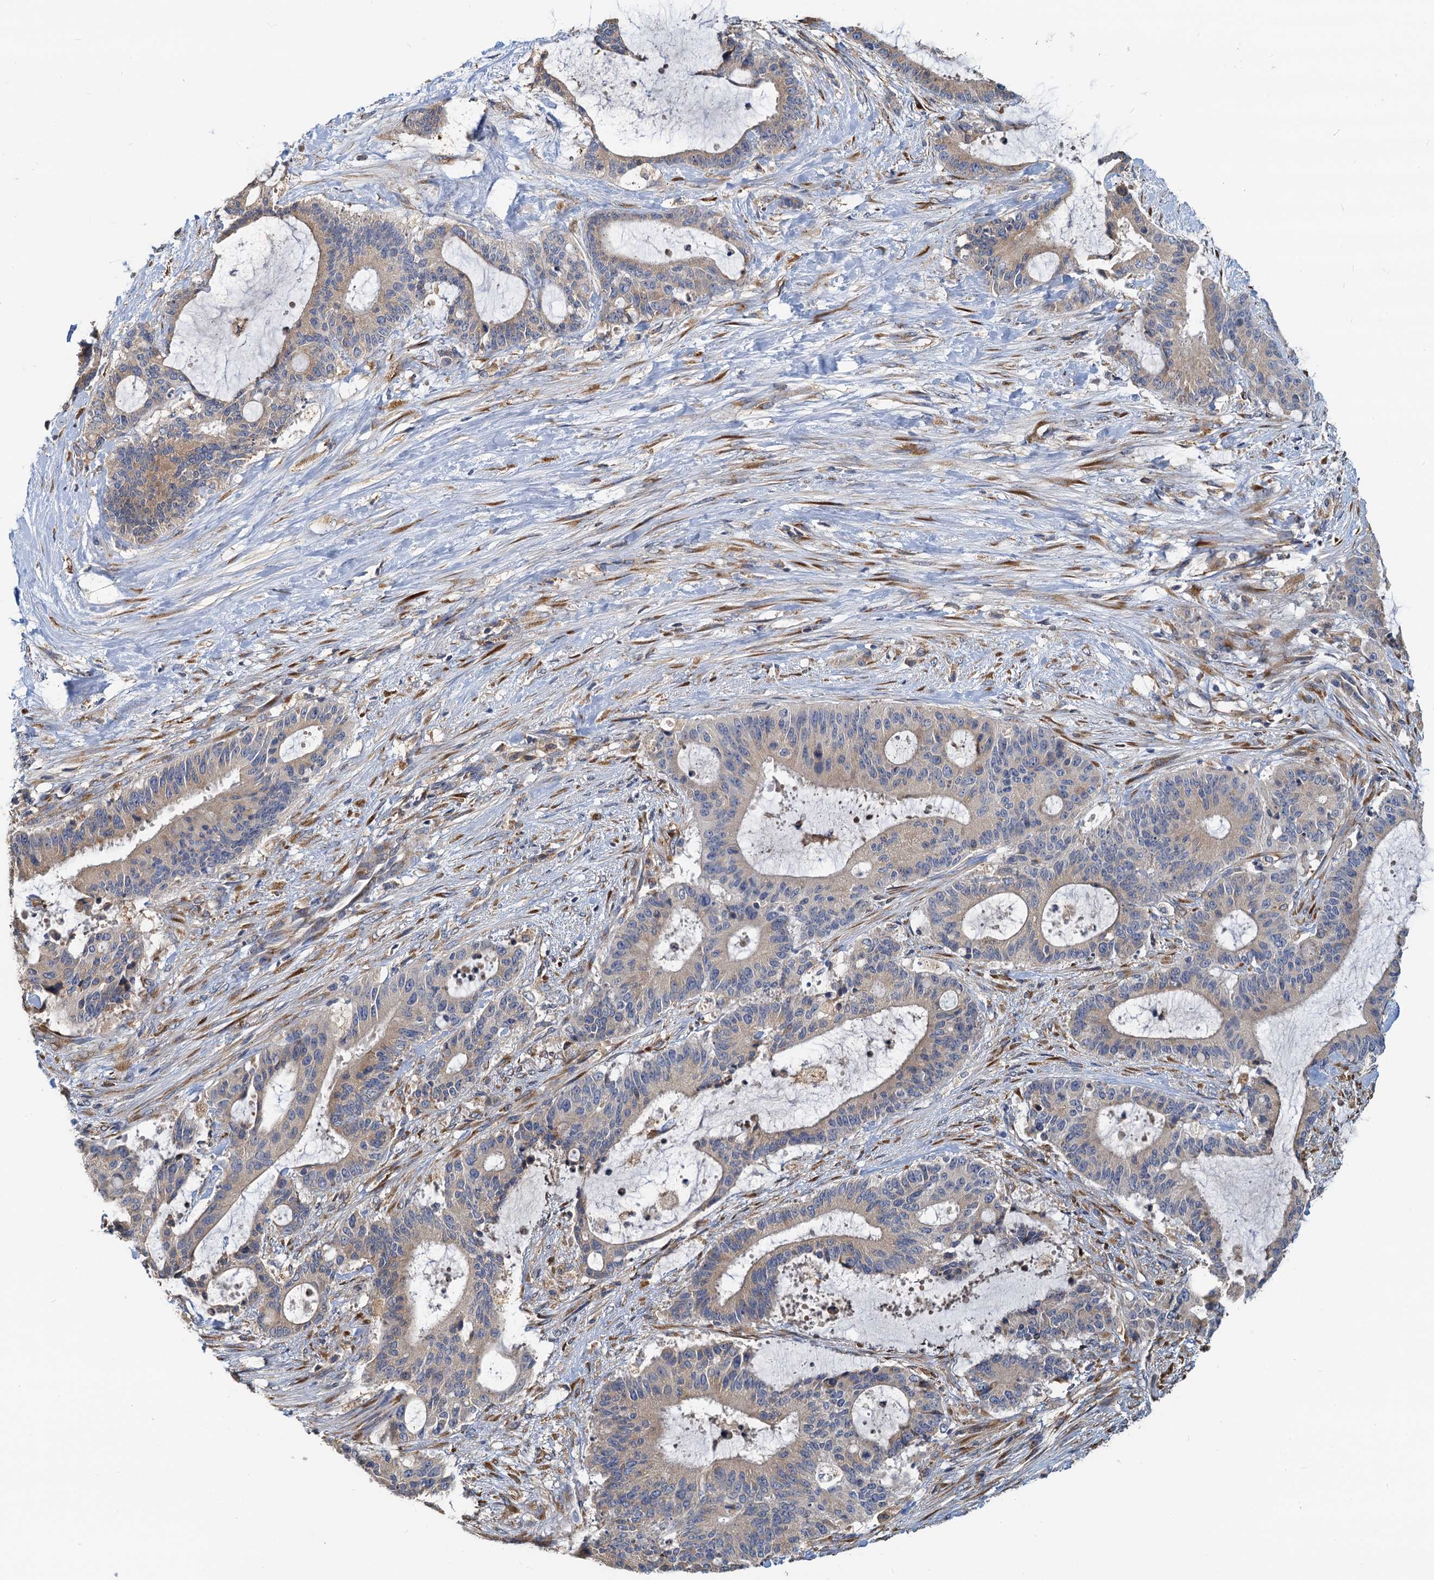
{"staining": {"intensity": "weak", "quantity": "<25%", "location": "cytoplasmic/membranous"}, "tissue": "liver cancer", "cell_type": "Tumor cells", "image_type": "cancer", "snomed": [{"axis": "morphology", "description": "Normal tissue, NOS"}, {"axis": "morphology", "description": "Cholangiocarcinoma"}, {"axis": "topography", "description": "Liver"}, {"axis": "topography", "description": "Peripheral nerve tissue"}], "caption": "The micrograph demonstrates no significant positivity in tumor cells of liver cancer (cholangiocarcinoma).", "gene": "NKAPD1", "patient": {"sex": "female", "age": 73}}